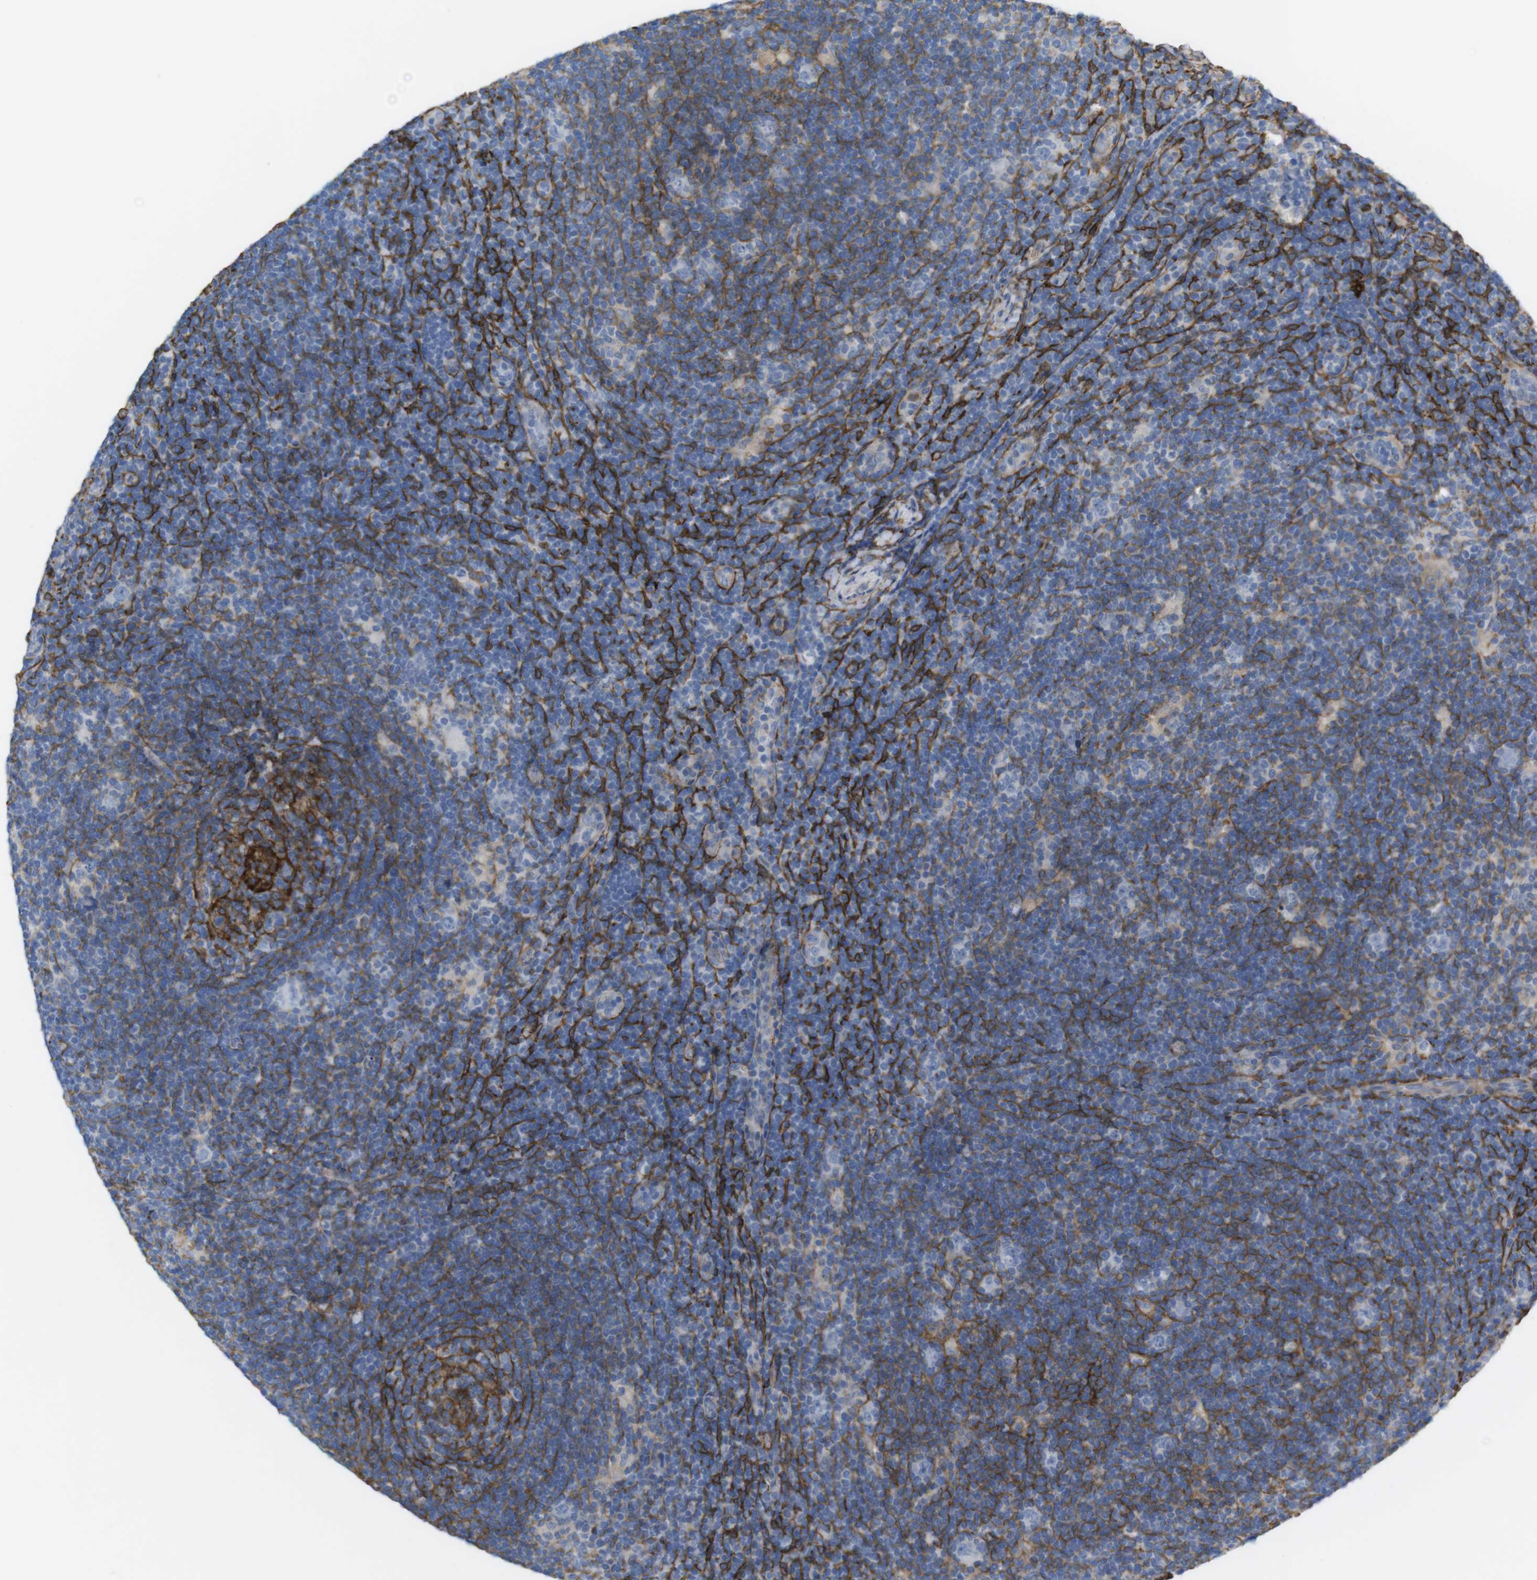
{"staining": {"intensity": "negative", "quantity": "none", "location": "none"}, "tissue": "lymphoma", "cell_type": "Tumor cells", "image_type": "cancer", "snomed": [{"axis": "morphology", "description": "Hodgkin's disease, NOS"}, {"axis": "topography", "description": "Lymph node"}], "caption": "A high-resolution histopathology image shows immunohistochemistry staining of lymphoma, which reveals no significant staining in tumor cells.", "gene": "CYBRD1", "patient": {"sex": "female", "age": 57}}